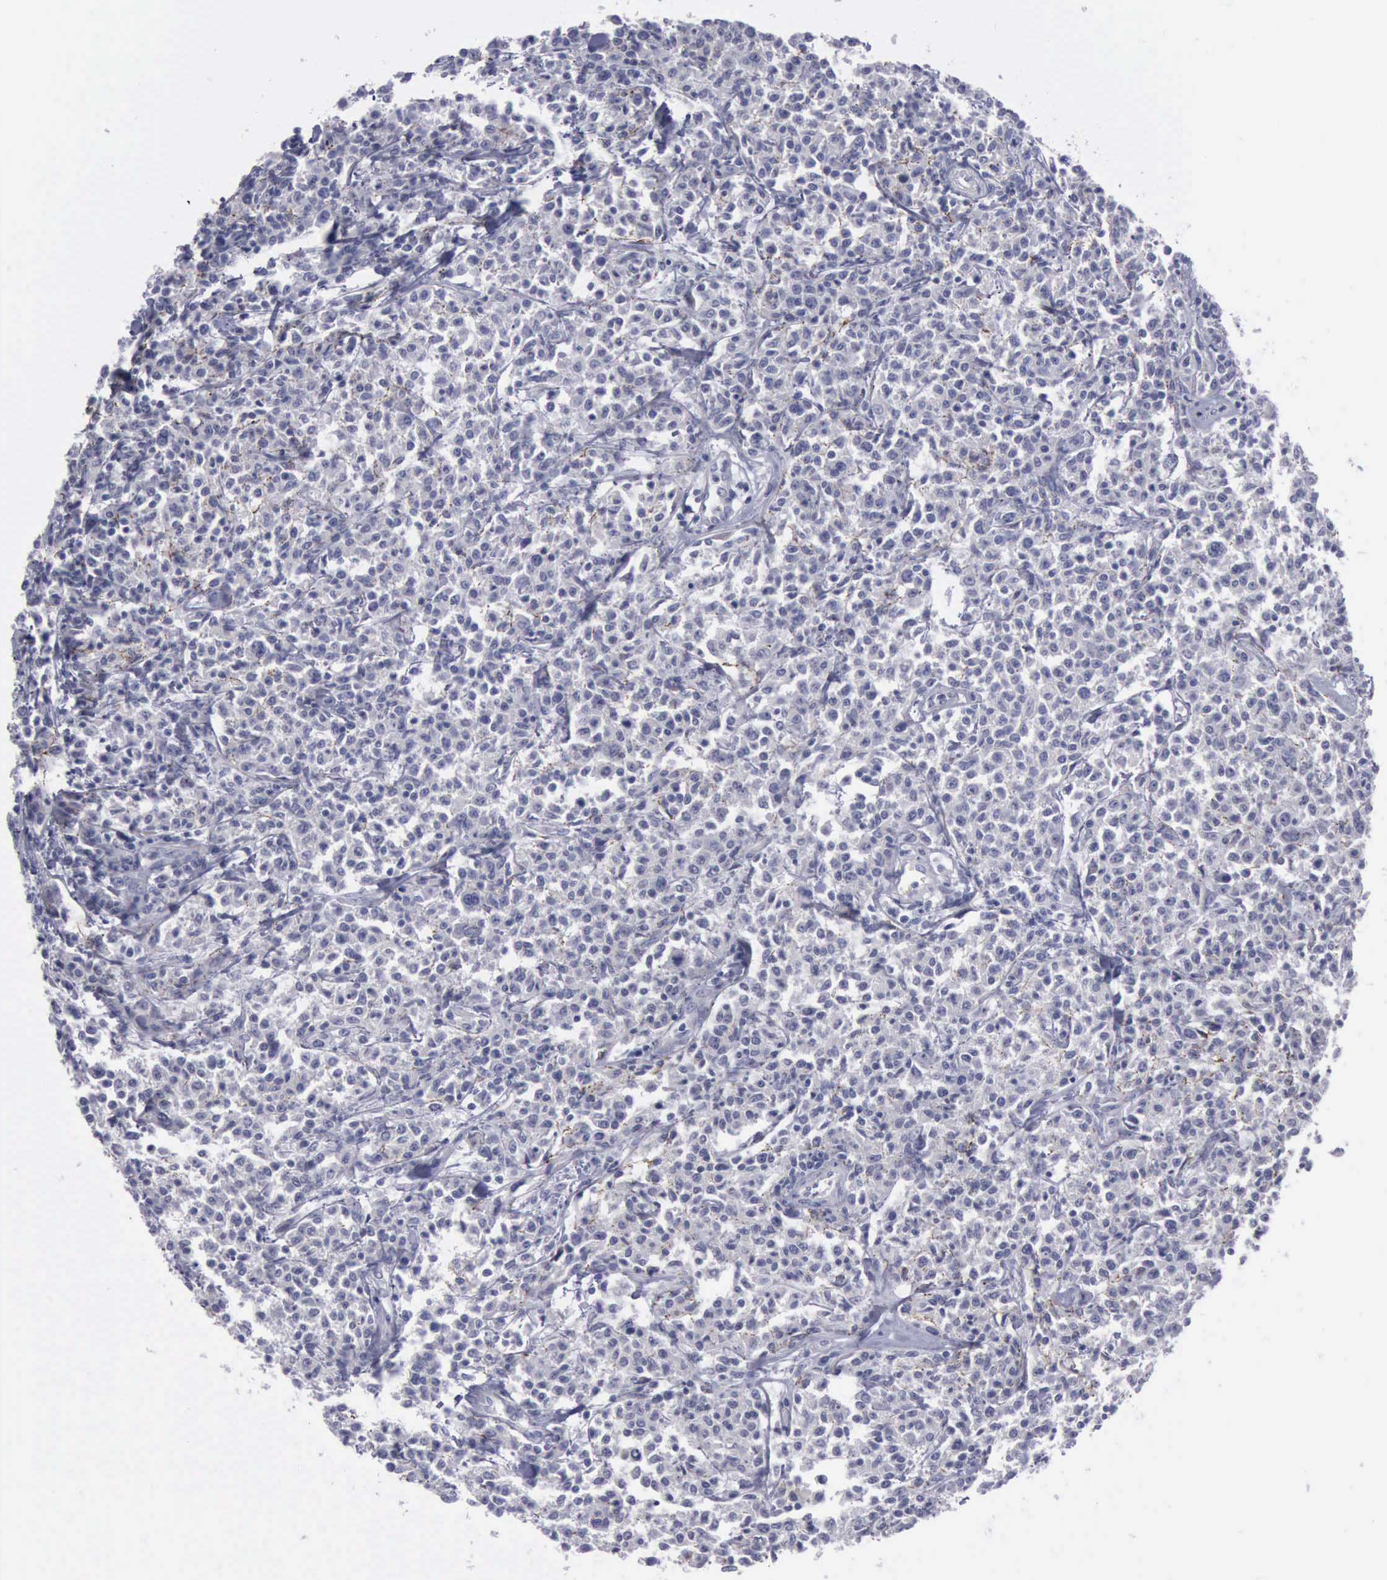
{"staining": {"intensity": "negative", "quantity": "none", "location": "none"}, "tissue": "lymphoma", "cell_type": "Tumor cells", "image_type": "cancer", "snomed": [{"axis": "morphology", "description": "Malignant lymphoma, non-Hodgkin's type, Low grade"}, {"axis": "topography", "description": "Small intestine"}], "caption": "There is no significant positivity in tumor cells of lymphoma.", "gene": "CDH2", "patient": {"sex": "female", "age": 59}}